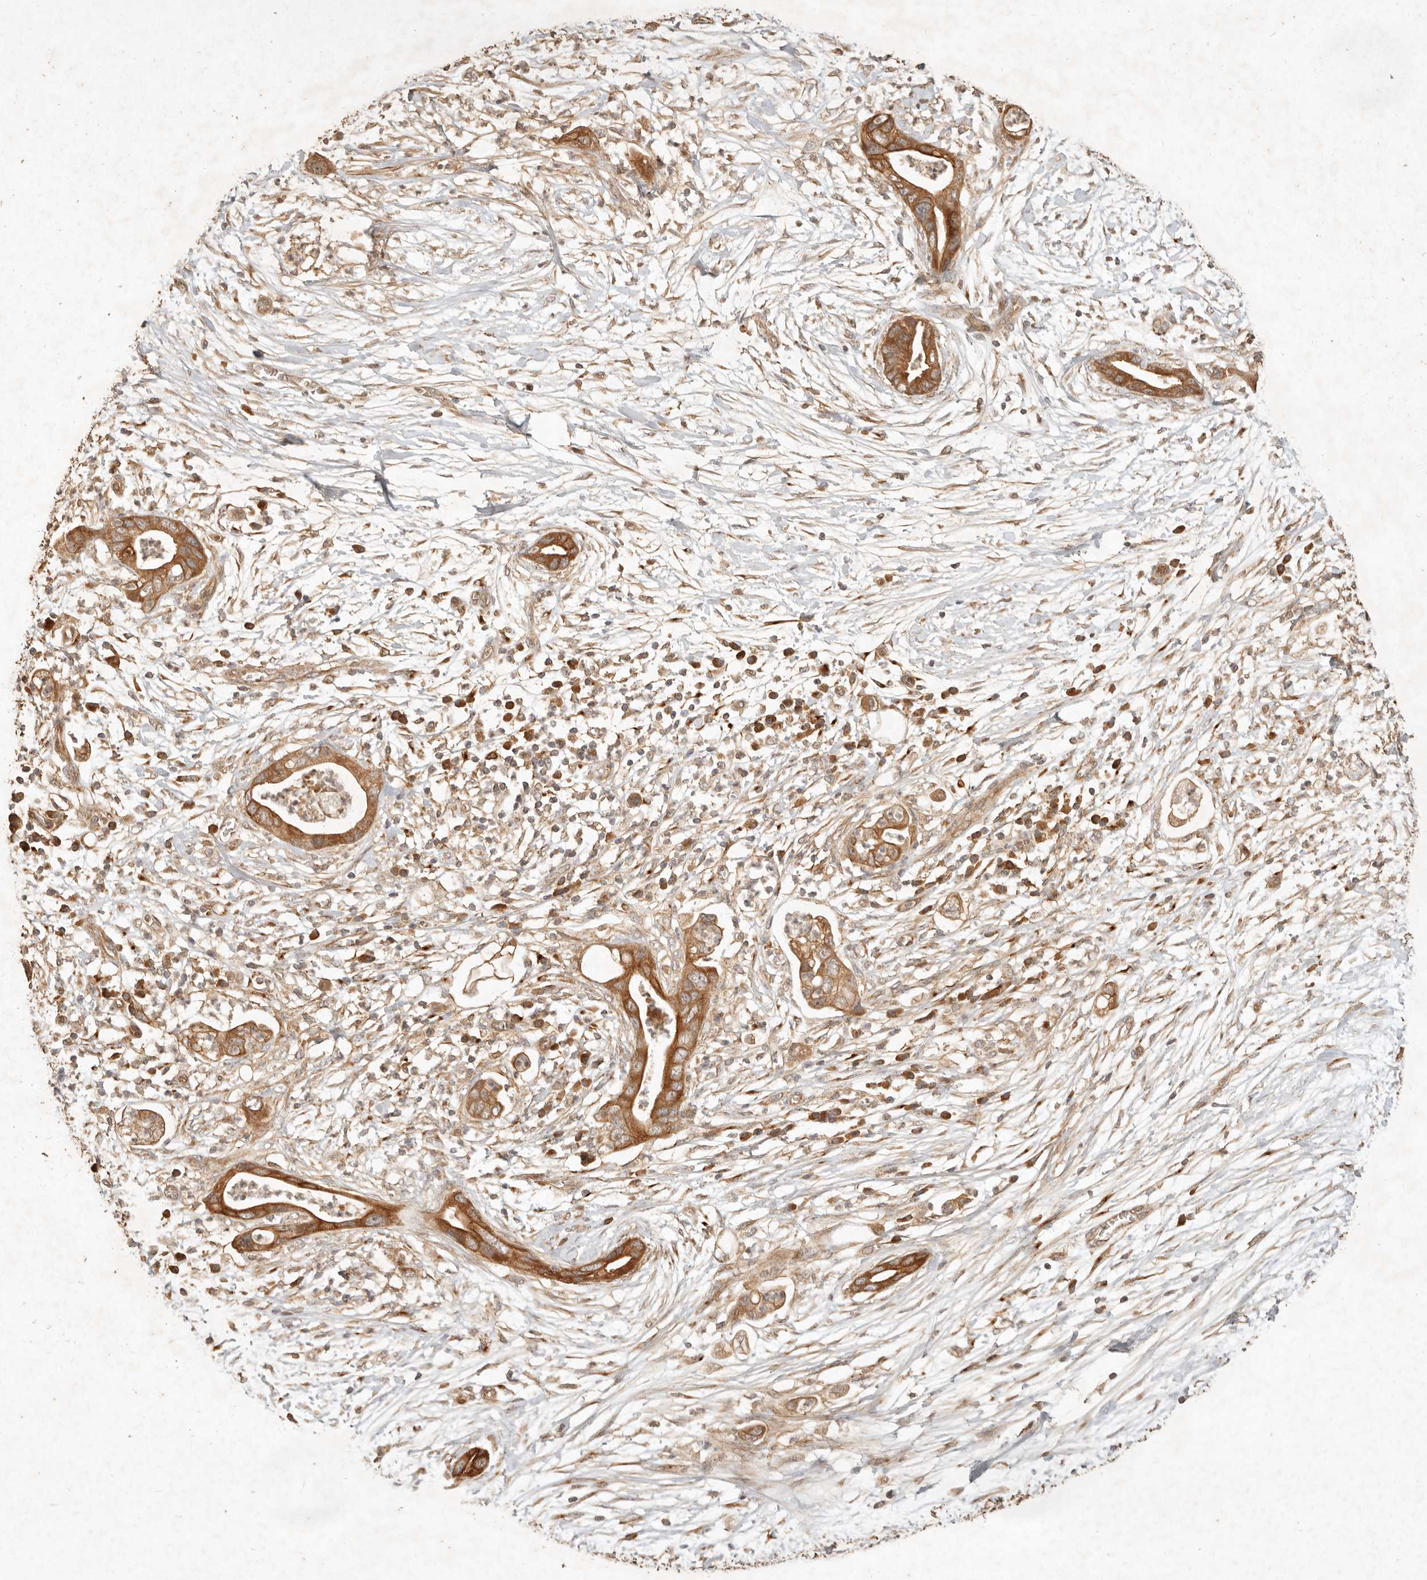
{"staining": {"intensity": "moderate", "quantity": ">75%", "location": "cytoplasmic/membranous"}, "tissue": "pancreatic cancer", "cell_type": "Tumor cells", "image_type": "cancer", "snomed": [{"axis": "morphology", "description": "Adenocarcinoma, NOS"}, {"axis": "topography", "description": "Pancreas"}], "caption": "A high-resolution photomicrograph shows immunohistochemistry (IHC) staining of pancreatic cancer (adenocarcinoma), which shows moderate cytoplasmic/membranous expression in about >75% of tumor cells.", "gene": "CLEC4C", "patient": {"sex": "male", "age": 75}}